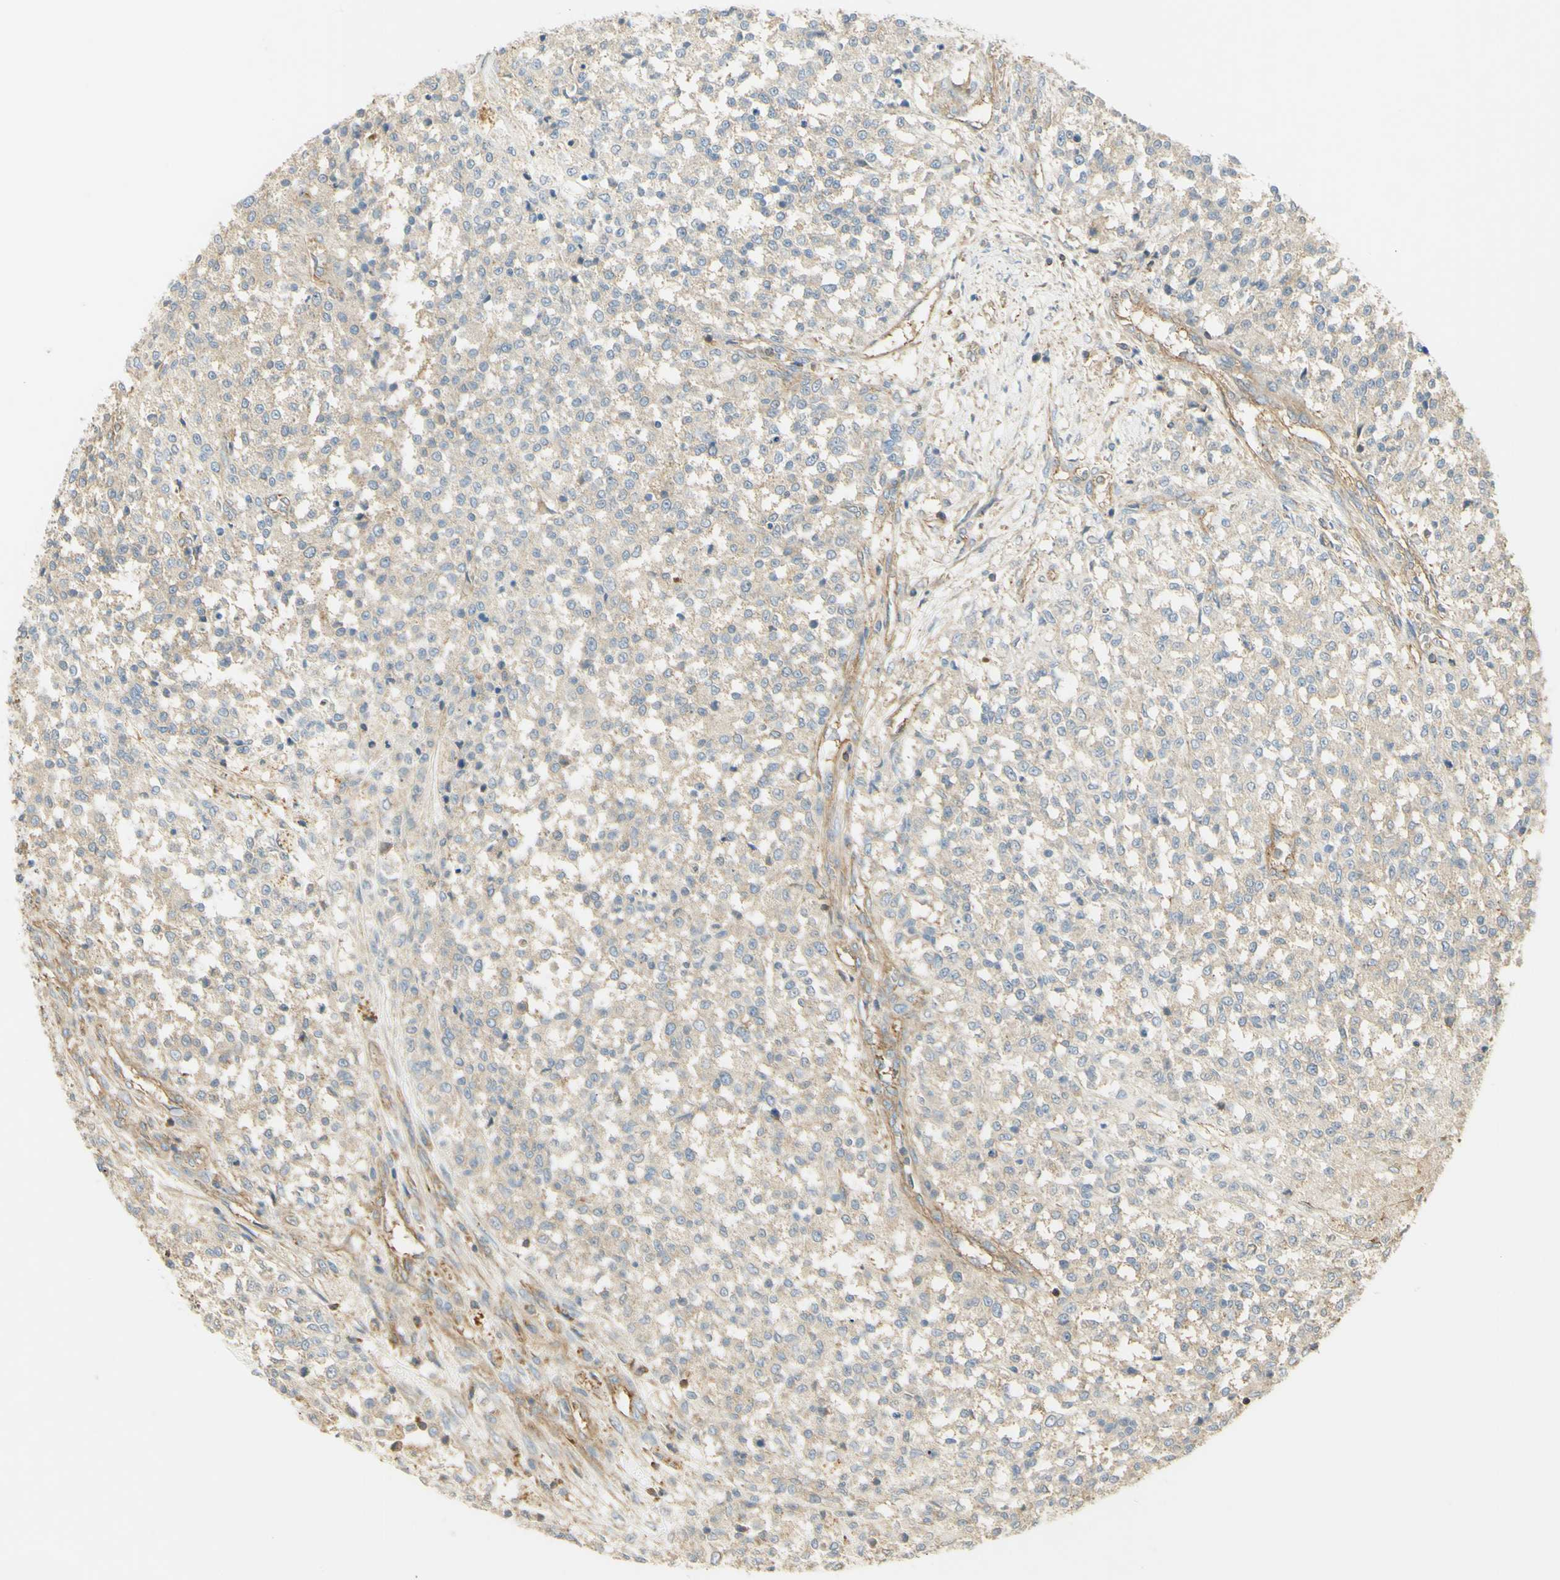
{"staining": {"intensity": "weak", "quantity": ">75%", "location": "cytoplasmic/membranous"}, "tissue": "testis cancer", "cell_type": "Tumor cells", "image_type": "cancer", "snomed": [{"axis": "morphology", "description": "Seminoma, NOS"}, {"axis": "topography", "description": "Testis"}], "caption": "A high-resolution photomicrograph shows immunohistochemistry (IHC) staining of testis cancer (seminoma), which exhibits weak cytoplasmic/membranous positivity in approximately >75% of tumor cells.", "gene": "IKBKG", "patient": {"sex": "male", "age": 59}}